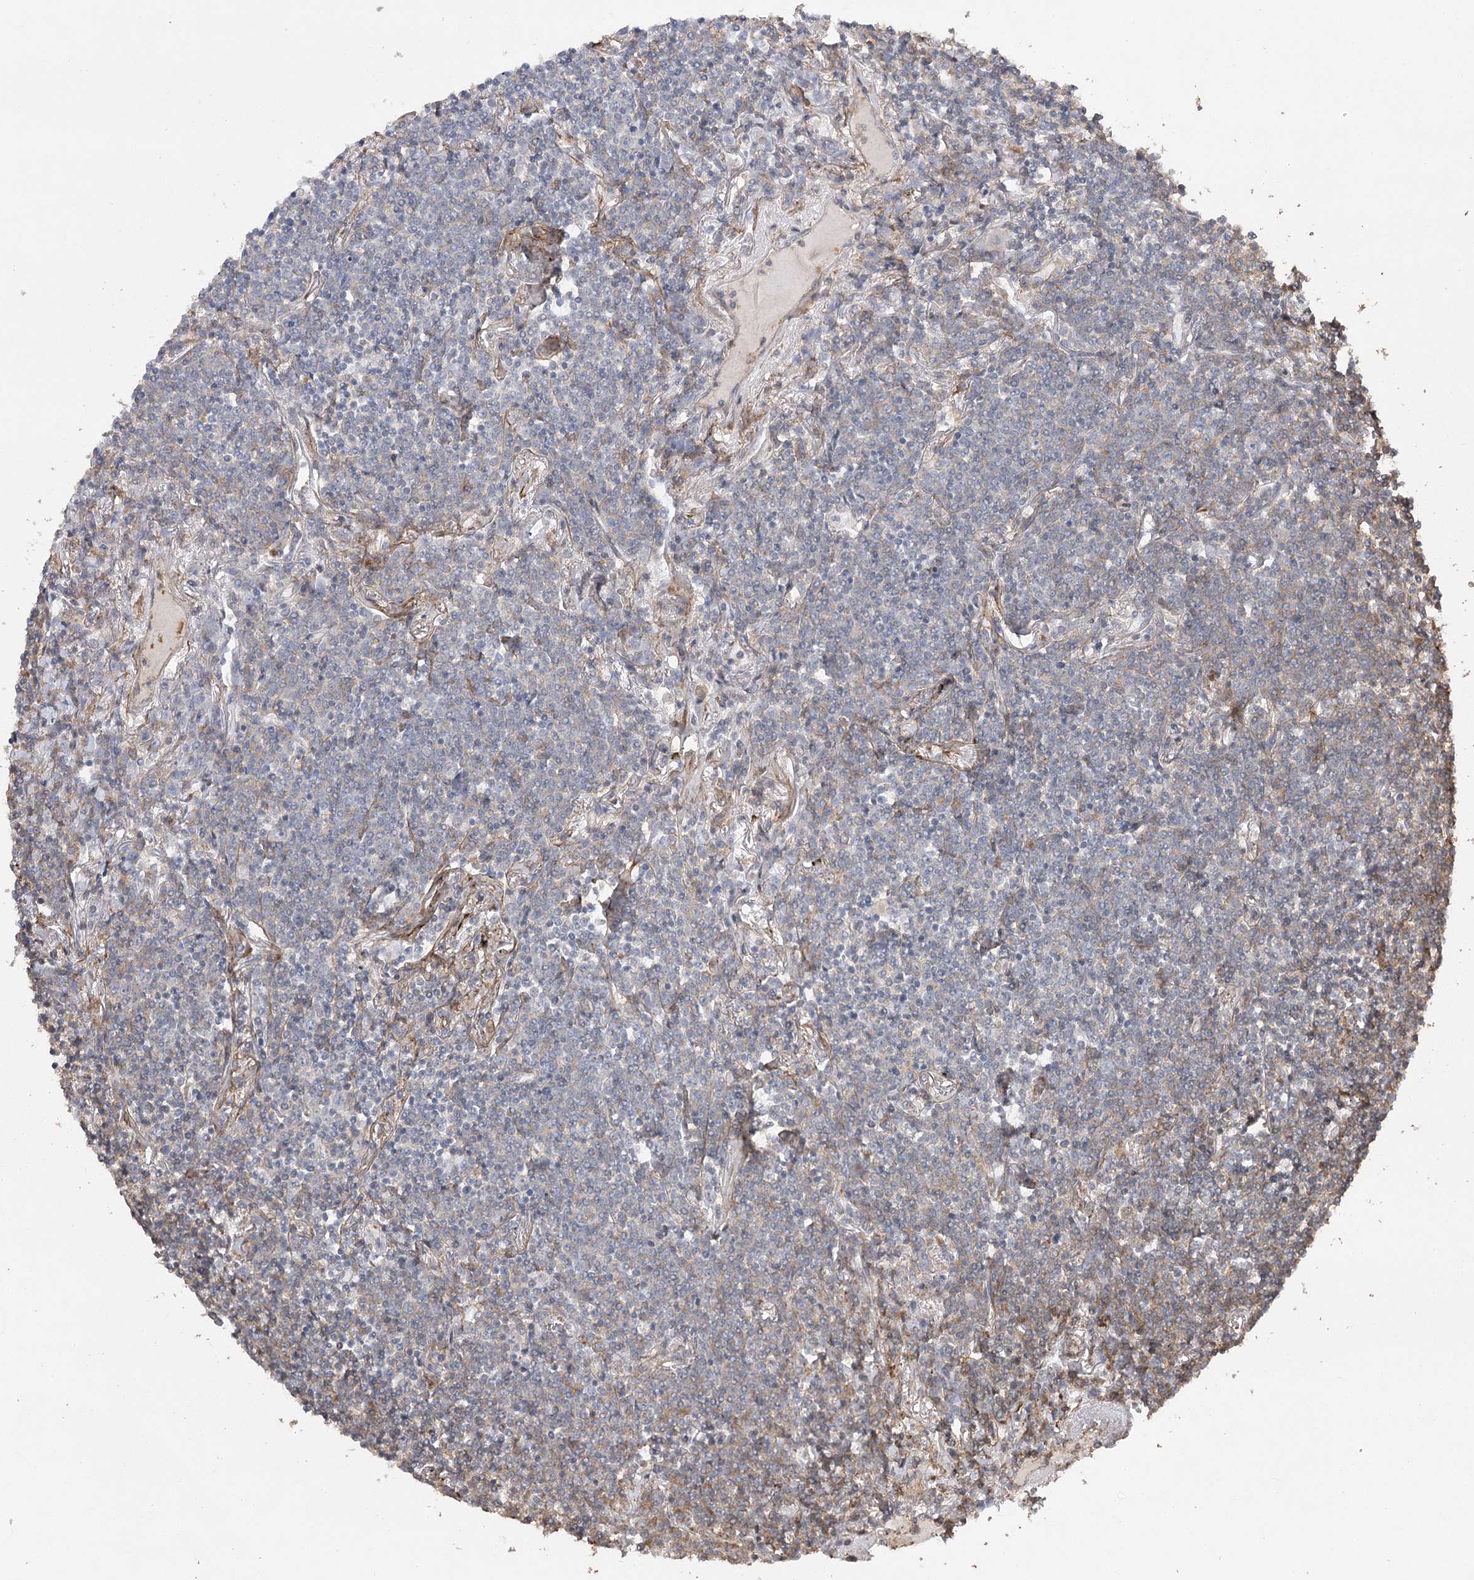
{"staining": {"intensity": "negative", "quantity": "none", "location": "none"}, "tissue": "lymphoma", "cell_type": "Tumor cells", "image_type": "cancer", "snomed": [{"axis": "morphology", "description": "Malignant lymphoma, non-Hodgkin's type, Low grade"}, {"axis": "topography", "description": "Lung"}], "caption": "This is an immunohistochemistry image of human malignant lymphoma, non-Hodgkin's type (low-grade). There is no positivity in tumor cells.", "gene": "OBSL1", "patient": {"sex": "female", "age": 71}}